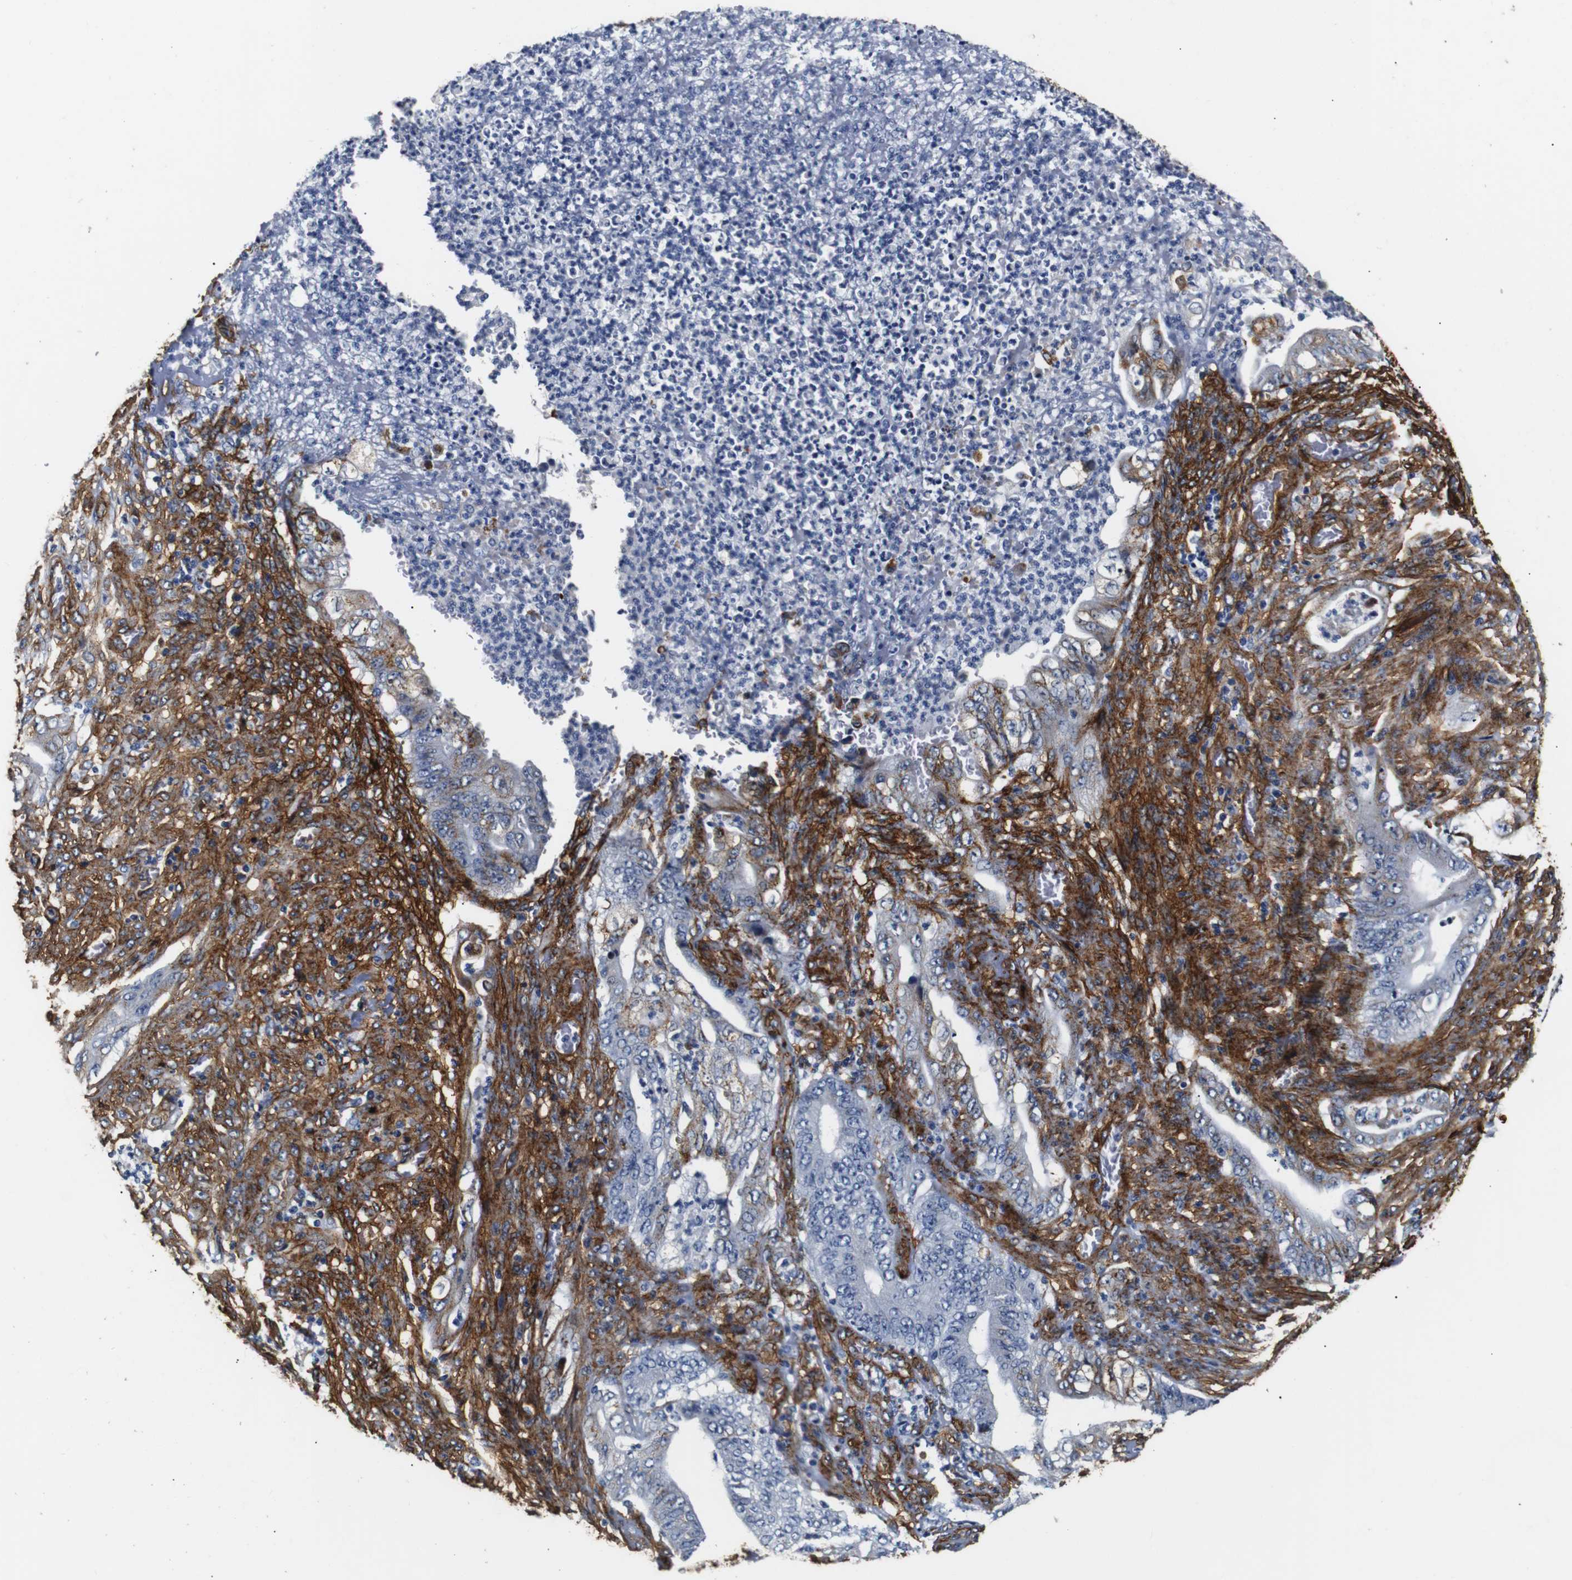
{"staining": {"intensity": "moderate", "quantity": "<25%", "location": "cytoplasmic/membranous"}, "tissue": "stomach cancer", "cell_type": "Tumor cells", "image_type": "cancer", "snomed": [{"axis": "morphology", "description": "Adenocarcinoma, NOS"}, {"axis": "topography", "description": "Stomach"}], "caption": "The histopathology image exhibits immunohistochemical staining of stomach cancer. There is moderate cytoplasmic/membranous positivity is identified in approximately <25% of tumor cells.", "gene": "CAV2", "patient": {"sex": "female", "age": 73}}